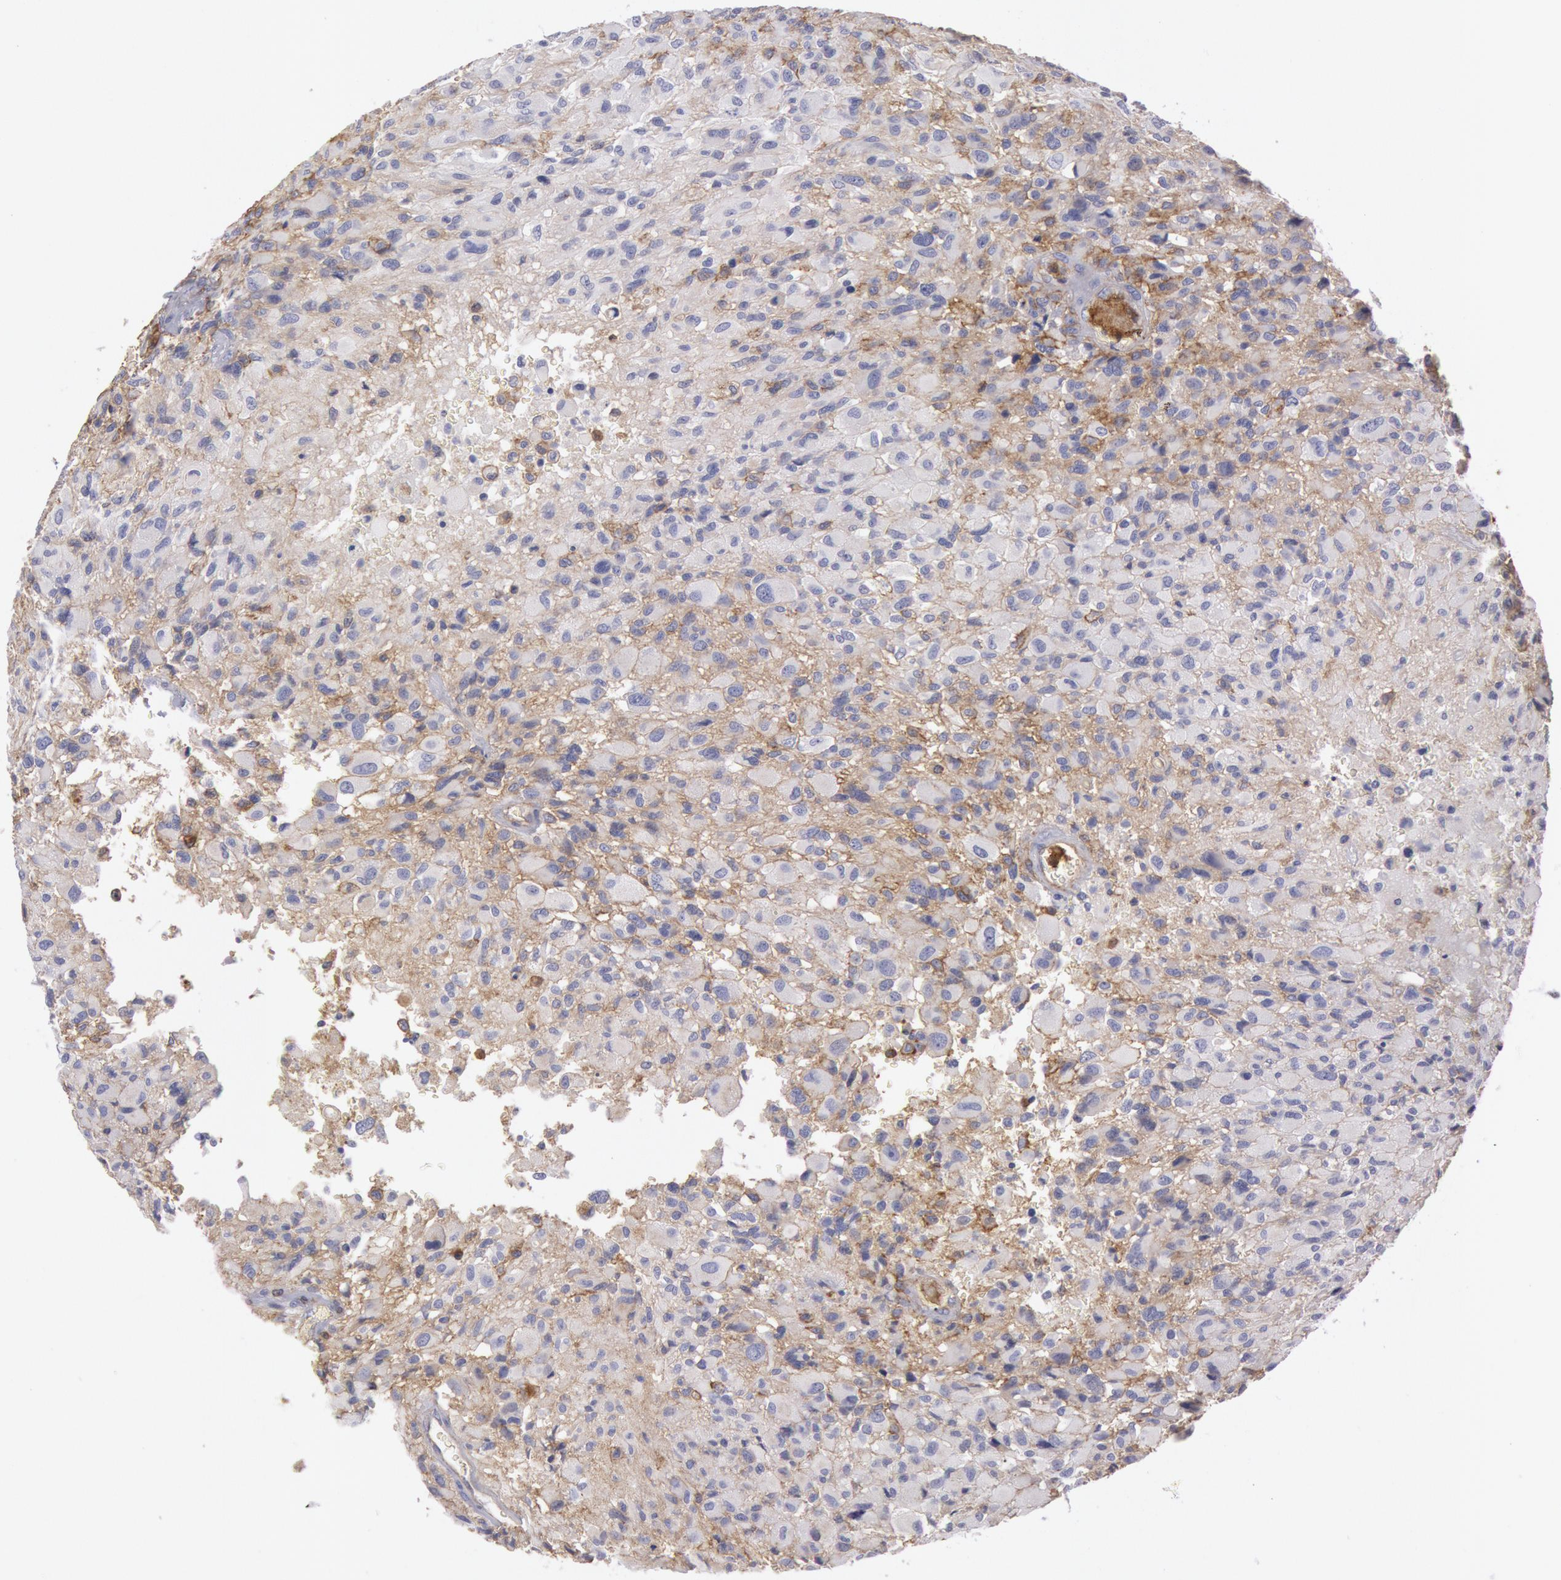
{"staining": {"intensity": "weak", "quantity": ">75%", "location": "cytoplasmic/membranous"}, "tissue": "glioma", "cell_type": "Tumor cells", "image_type": "cancer", "snomed": [{"axis": "morphology", "description": "Glioma, malignant, High grade"}, {"axis": "topography", "description": "Brain"}], "caption": "Glioma stained with DAB (3,3'-diaminobenzidine) IHC exhibits low levels of weak cytoplasmic/membranous expression in approximately >75% of tumor cells.", "gene": "SNAP23", "patient": {"sex": "male", "age": 69}}